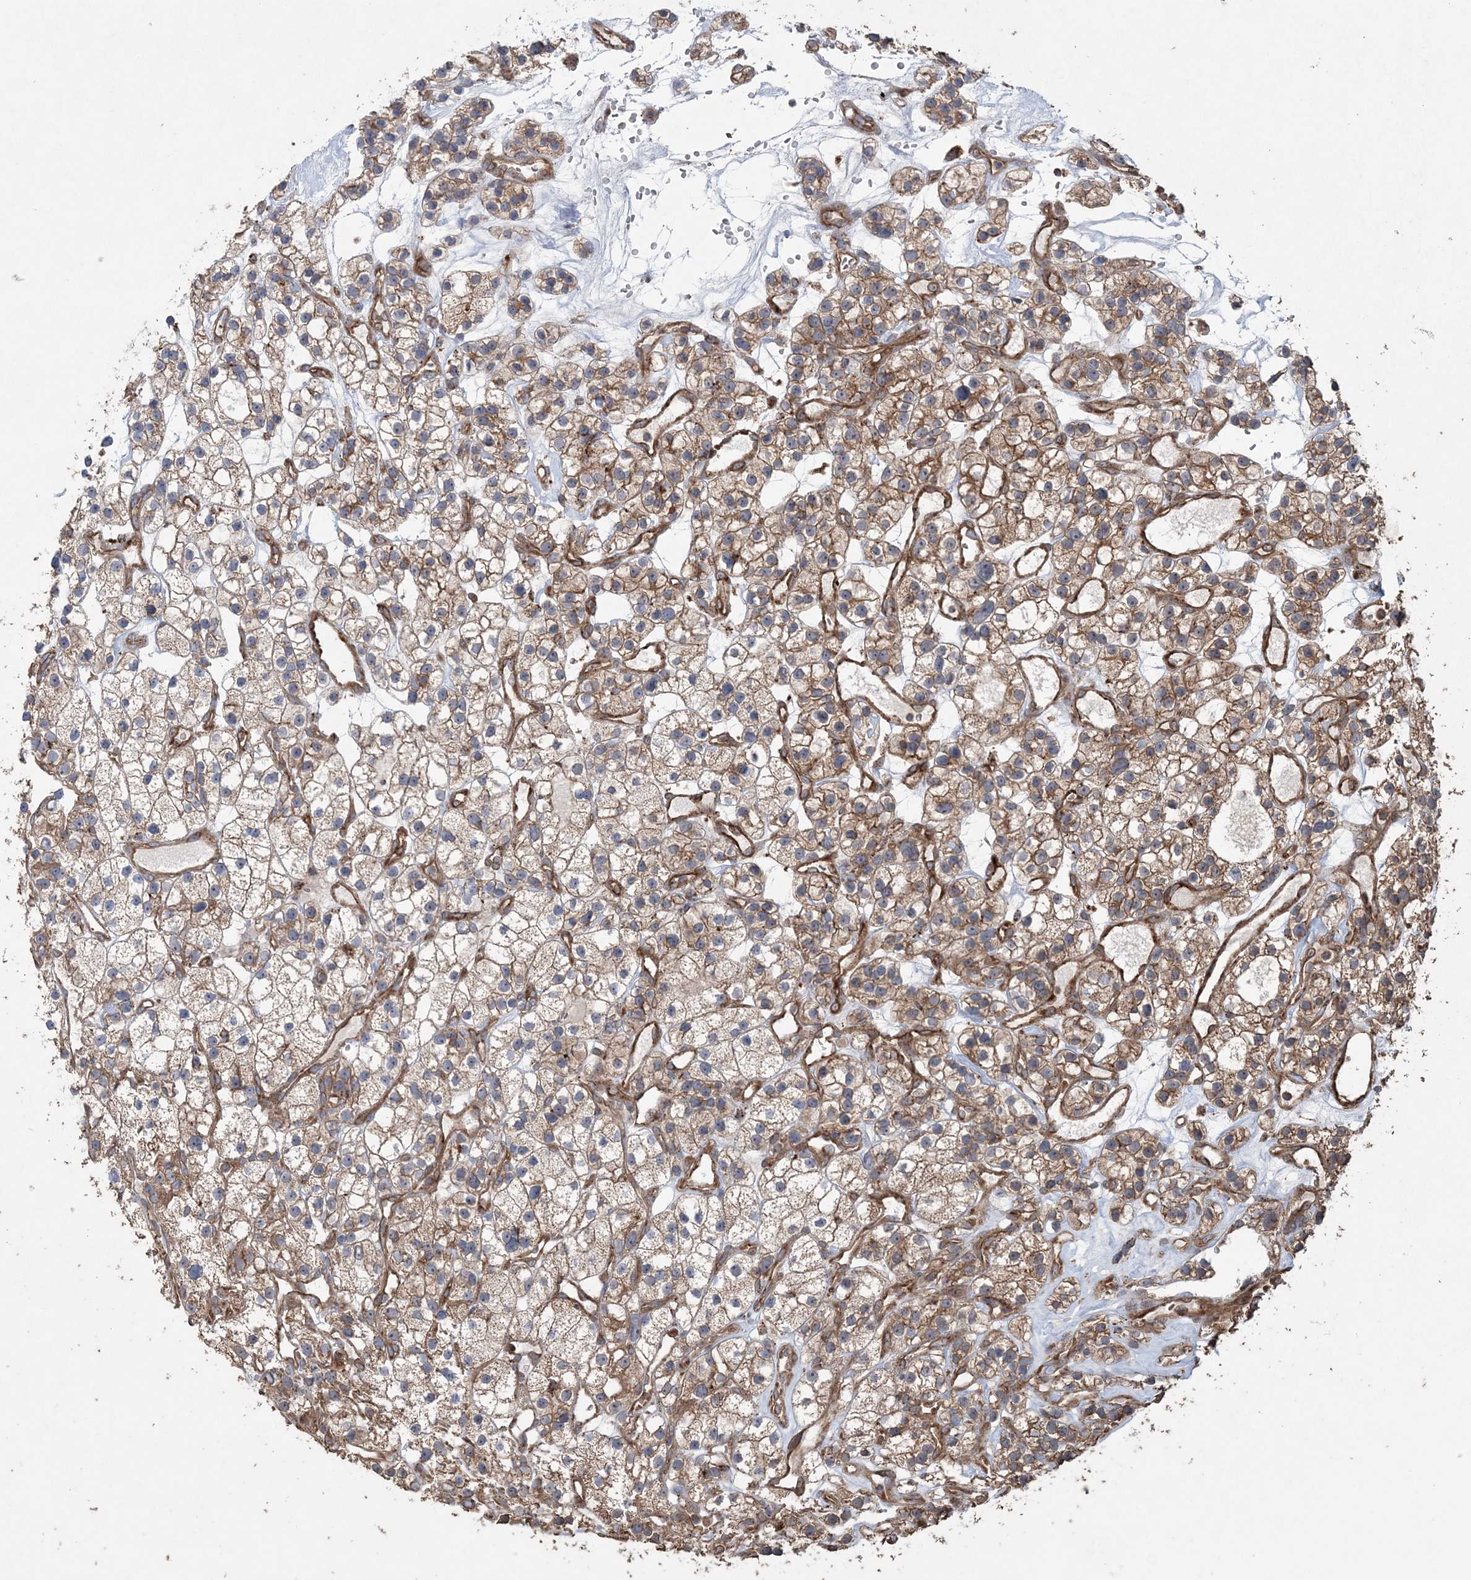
{"staining": {"intensity": "weak", "quantity": ">75%", "location": "cytoplasmic/membranous"}, "tissue": "renal cancer", "cell_type": "Tumor cells", "image_type": "cancer", "snomed": [{"axis": "morphology", "description": "Adenocarcinoma, NOS"}, {"axis": "topography", "description": "Kidney"}], "caption": "There is low levels of weak cytoplasmic/membranous staining in tumor cells of renal cancer (adenocarcinoma), as demonstrated by immunohistochemical staining (brown color).", "gene": "TTC7A", "patient": {"sex": "female", "age": 57}}